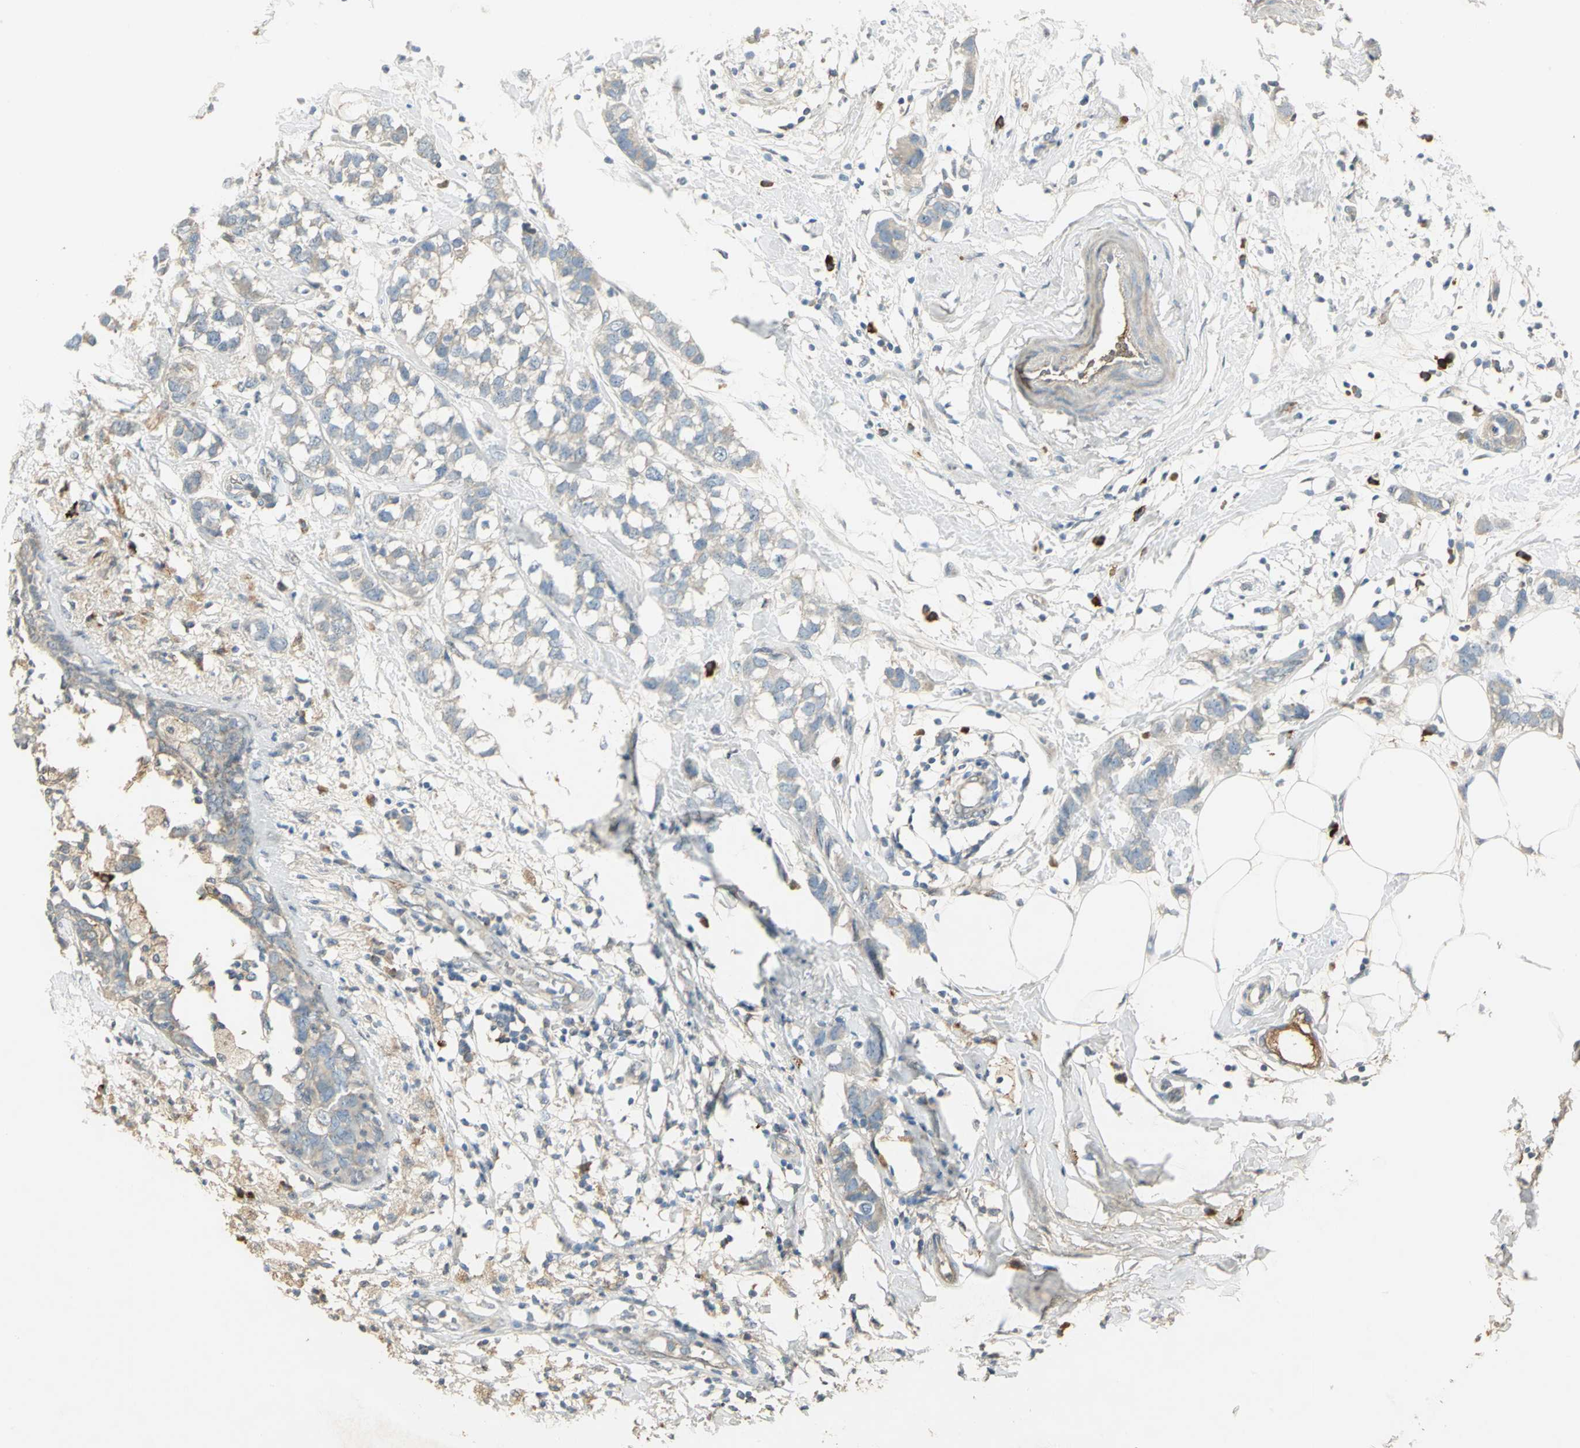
{"staining": {"intensity": "negative", "quantity": "none", "location": "none"}, "tissue": "breast cancer", "cell_type": "Tumor cells", "image_type": "cancer", "snomed": [{"axis": "morphology", "description": "Normal tissue, NOS"}, {"axis": "morphology", "description": "Duct carcinoma"}, {"axis": "topography", "description": "Breast"}], "caption": "There is no significant expression in tumor cells of breast intraductal carcinoma. Nuclei are stained in blue.", "gene": "PROC", "patient": {"sex": "female", "age": 50}}